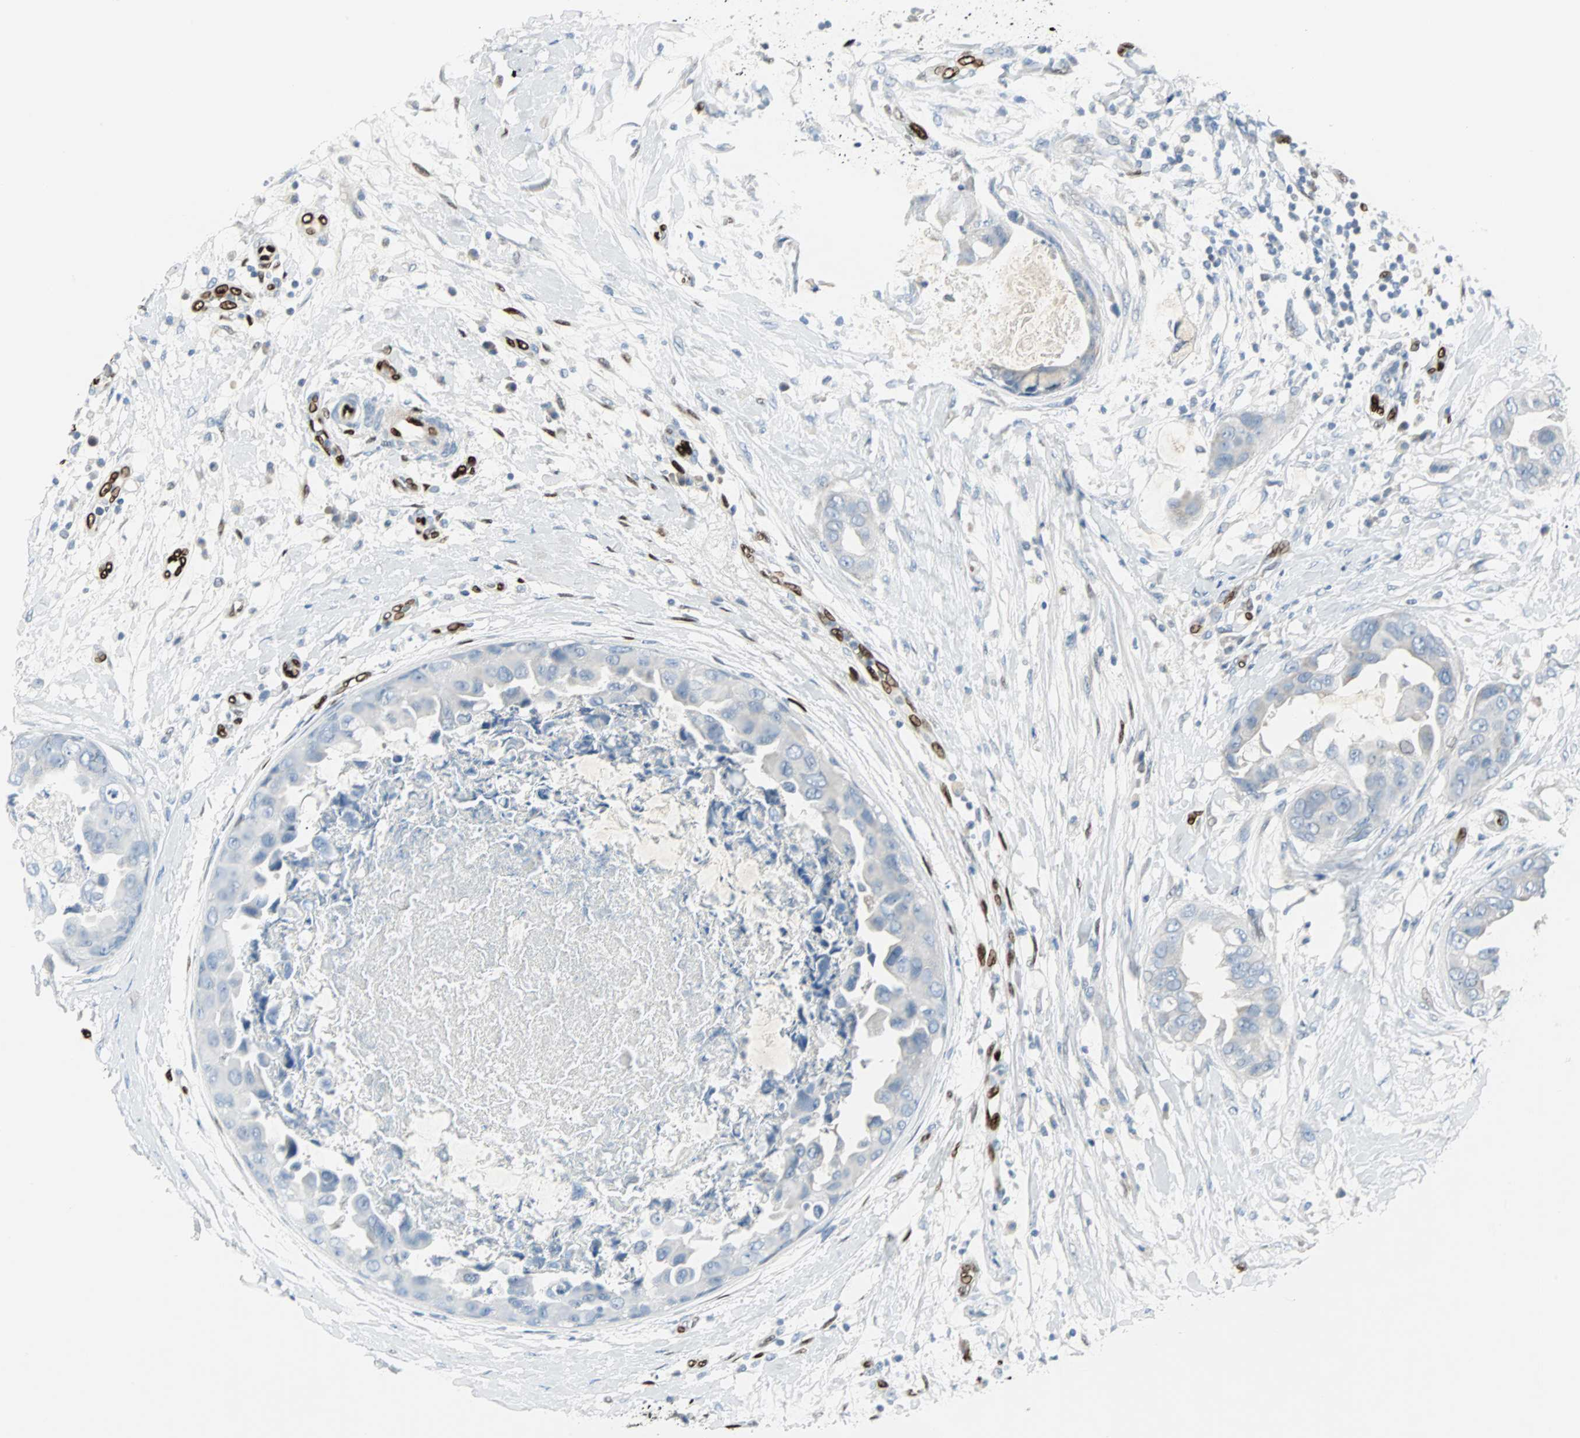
{"staining": {"intensity": "negative", "quantity": "none", "location": "none"}, "tissue": "breast cancer", "cell_type": "Tumor cells", "image_type": "cancer", "snomed": [{"axis": "morphology", "description": "Duct carcinoma"}, {"axis": "topography", "description": "Breast"}], "caption": "A micrograph of invasive ductal carcinoma (breast) stained for a protein exhibits no brown staining in tumor cells. Nuclei are stained in blue.", "gene": "IL33", "patient": {"sex": "female", "age": 40}}